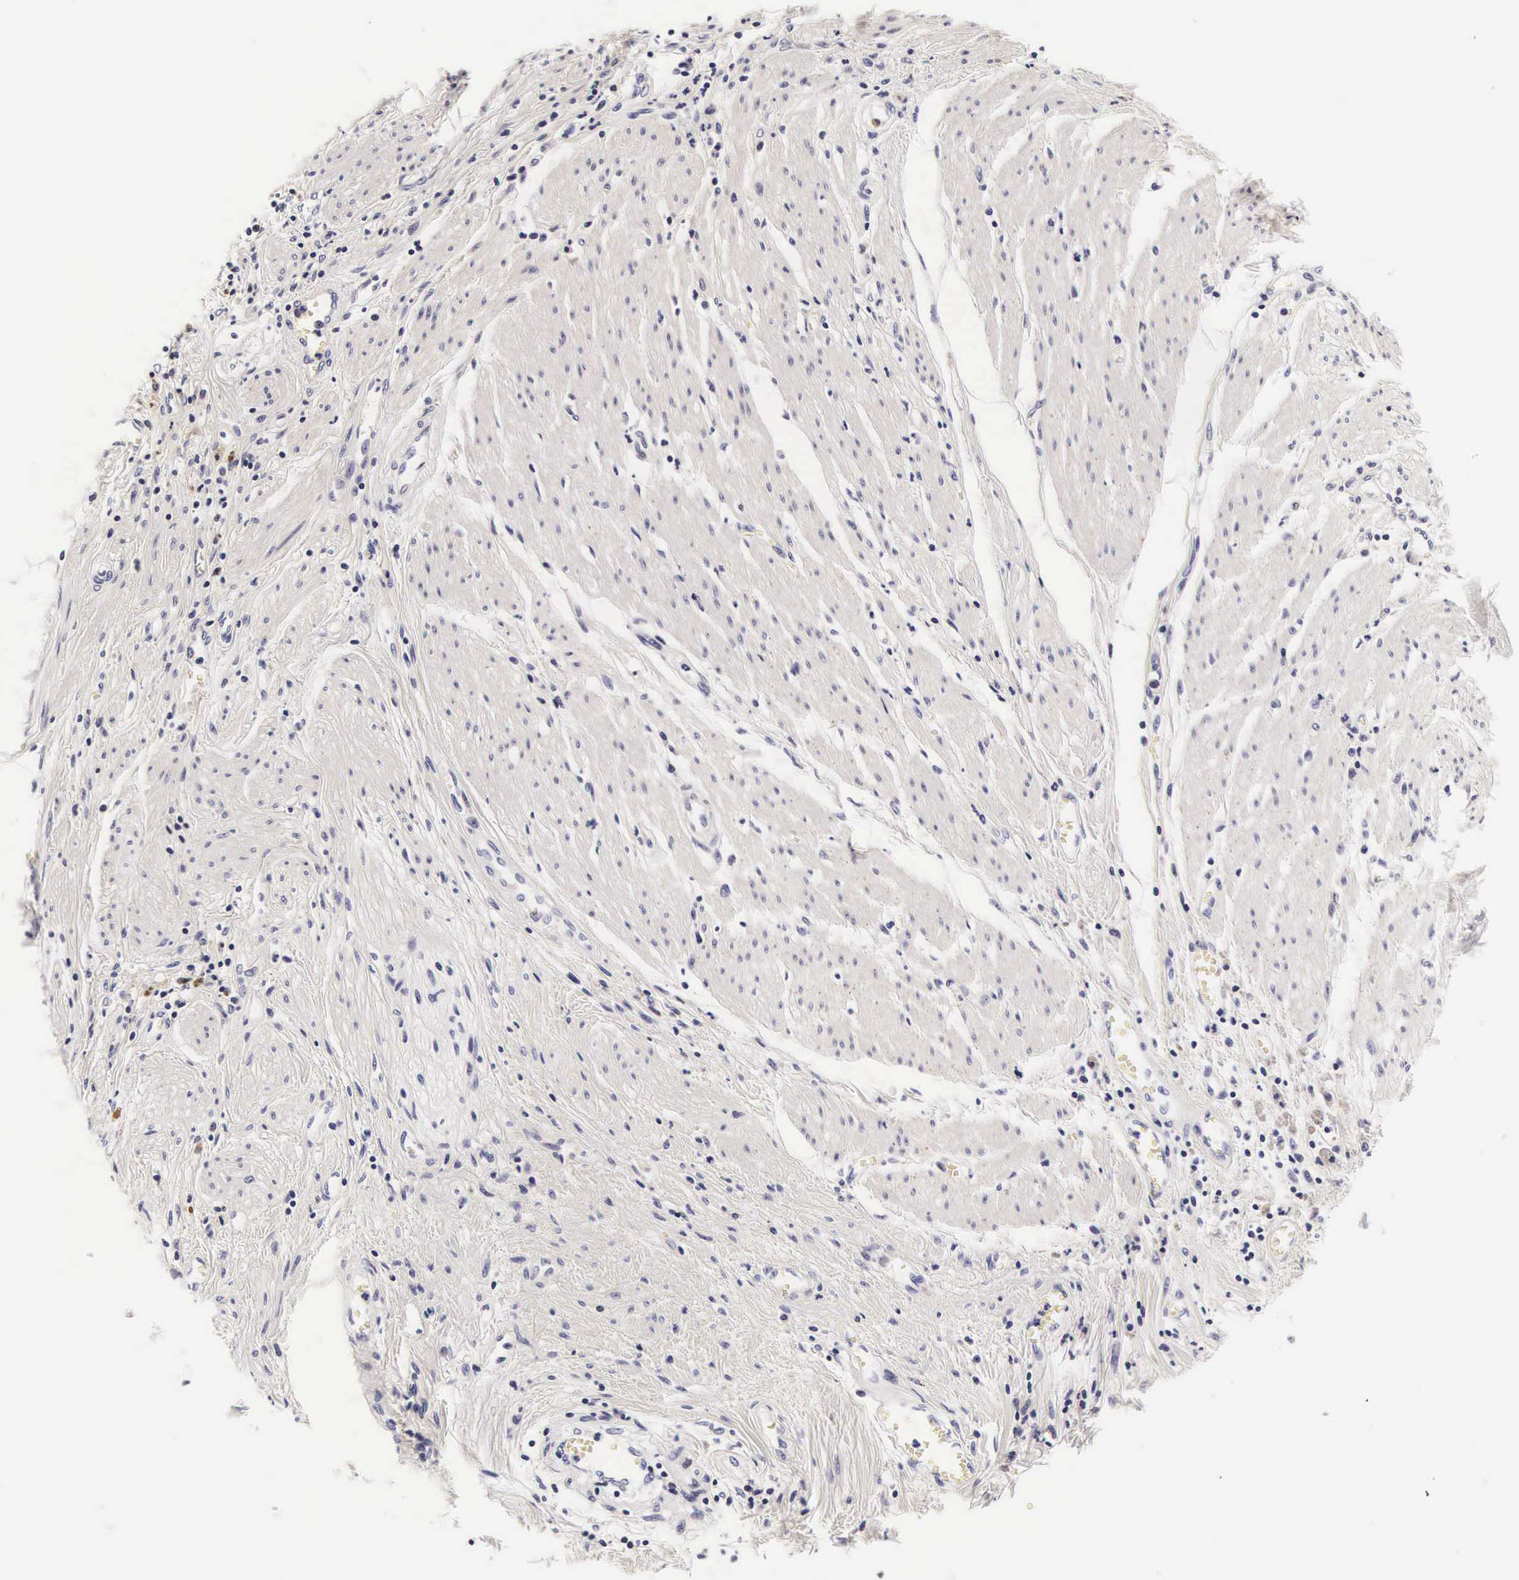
{"staining": {"intensity": "moderate", "quantity": "25%-75%", "location": "cytoplasmic/membranous"}, "tissue": "pancreatic cancer", "cell_type": "Tumor cells", "image_type": "cancer", "snomed": [{"axis": "morphology", "description": "Adenocarcinoma, NOS"}, {"axis": "topography", "description": "Pancreas"}], "caption": "Immunohistochemical staining of human pancreatic cancer (adenocarcinoma) exhibits moderate cytoplasmic/membranous protein positivity in about 25%-75% of tumor cells.", "gene": "PHETA2", "patient": {"sex": "female", "age": 70}}